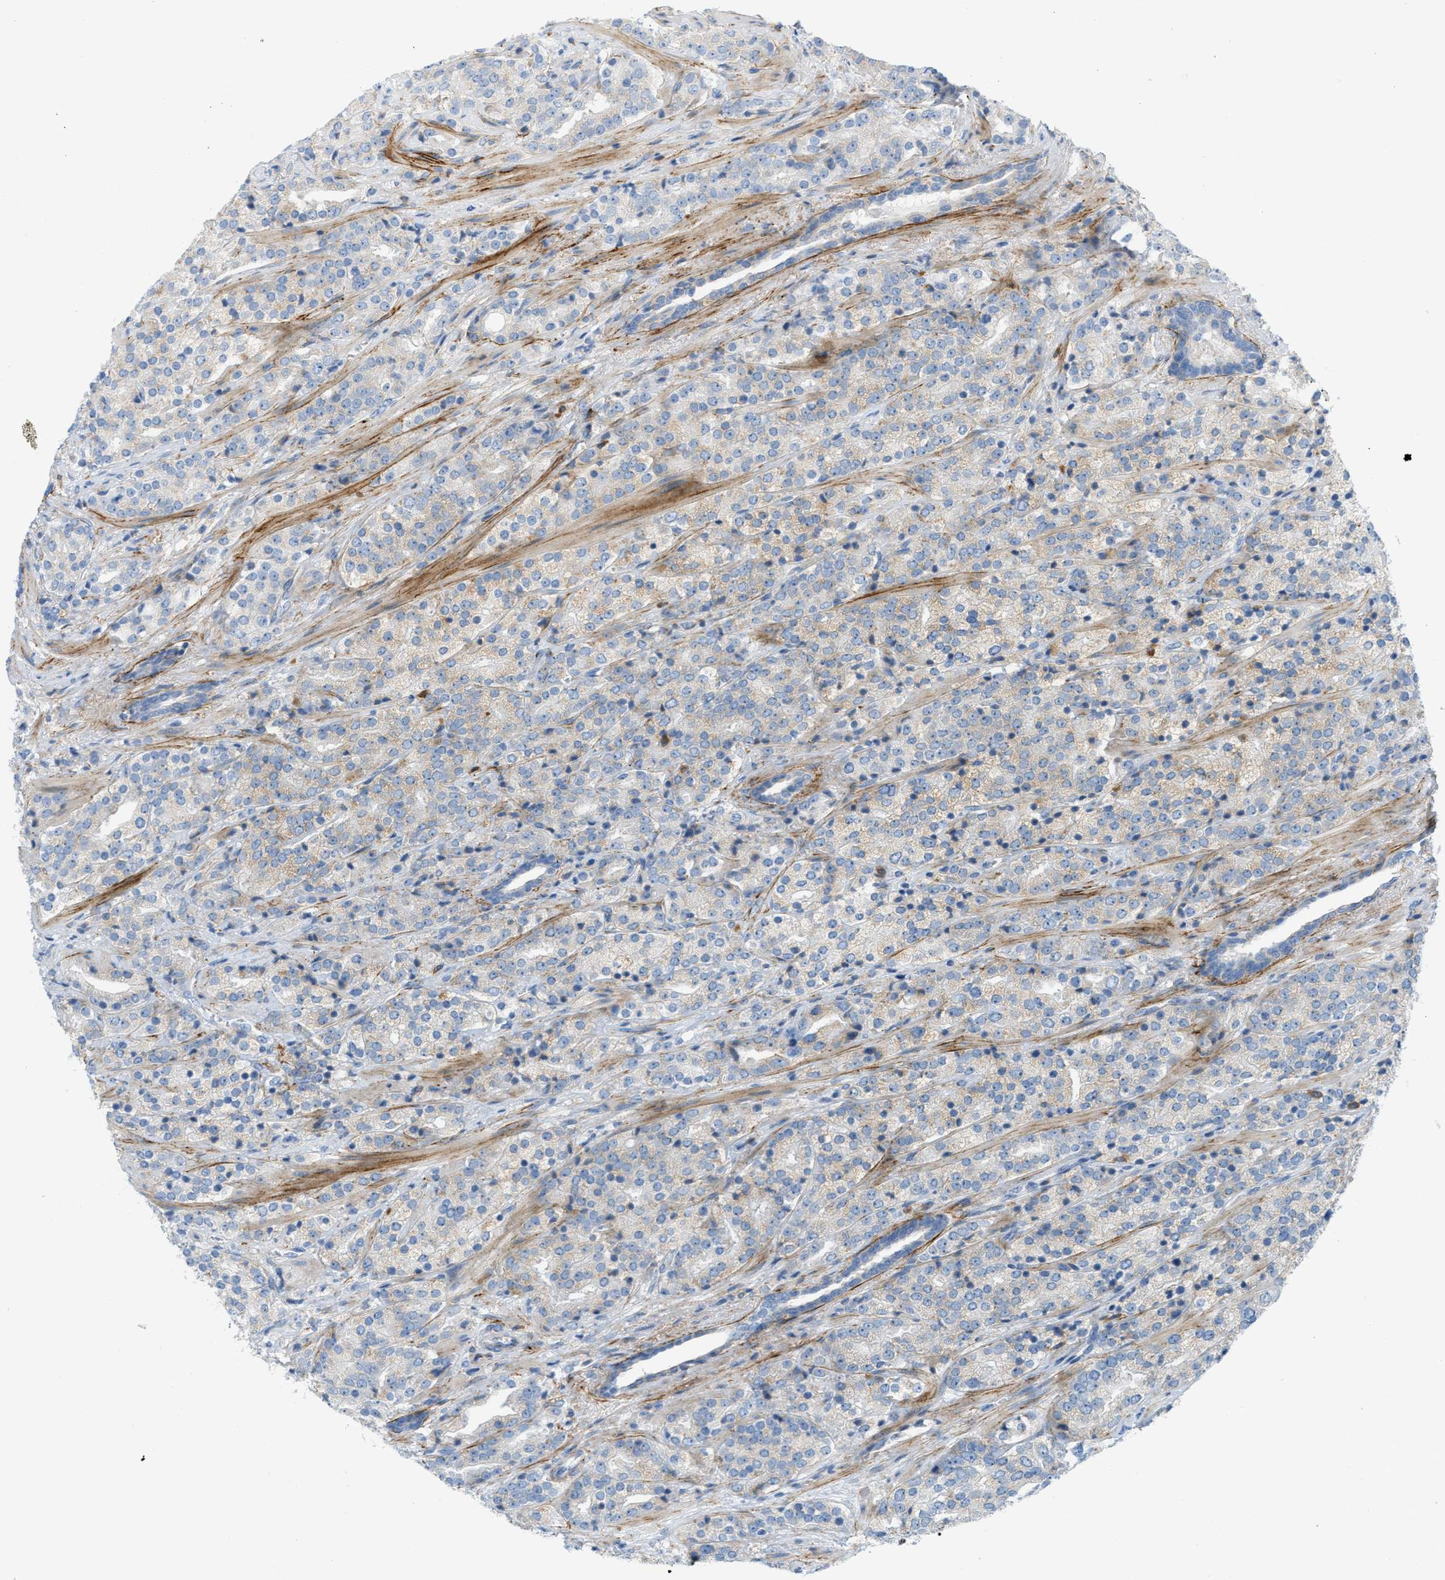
{"staining": {"intensity": "weak", "quantity": "<25%", "location": "cytoplasmic/membranous"}, "tissue": "prostate cancer", "cell_type": "Tumor cells", "image_type": "cancer", "snomed": [{"axis": "morphology", "description": "Adenocarcinoma, High grade"}, {"axis": "topography", "description": "Prostate"}], "caption": "High magnification brightfield microscopy of prostate cancer stained with DAB (3,3'-diaminobenzidine) (brown) and counterstained with hematoxylin (blue): tumor cells show no significant expression.", "gene": "LMBRD1", "patient": {"sex": "male", "age": 71}}